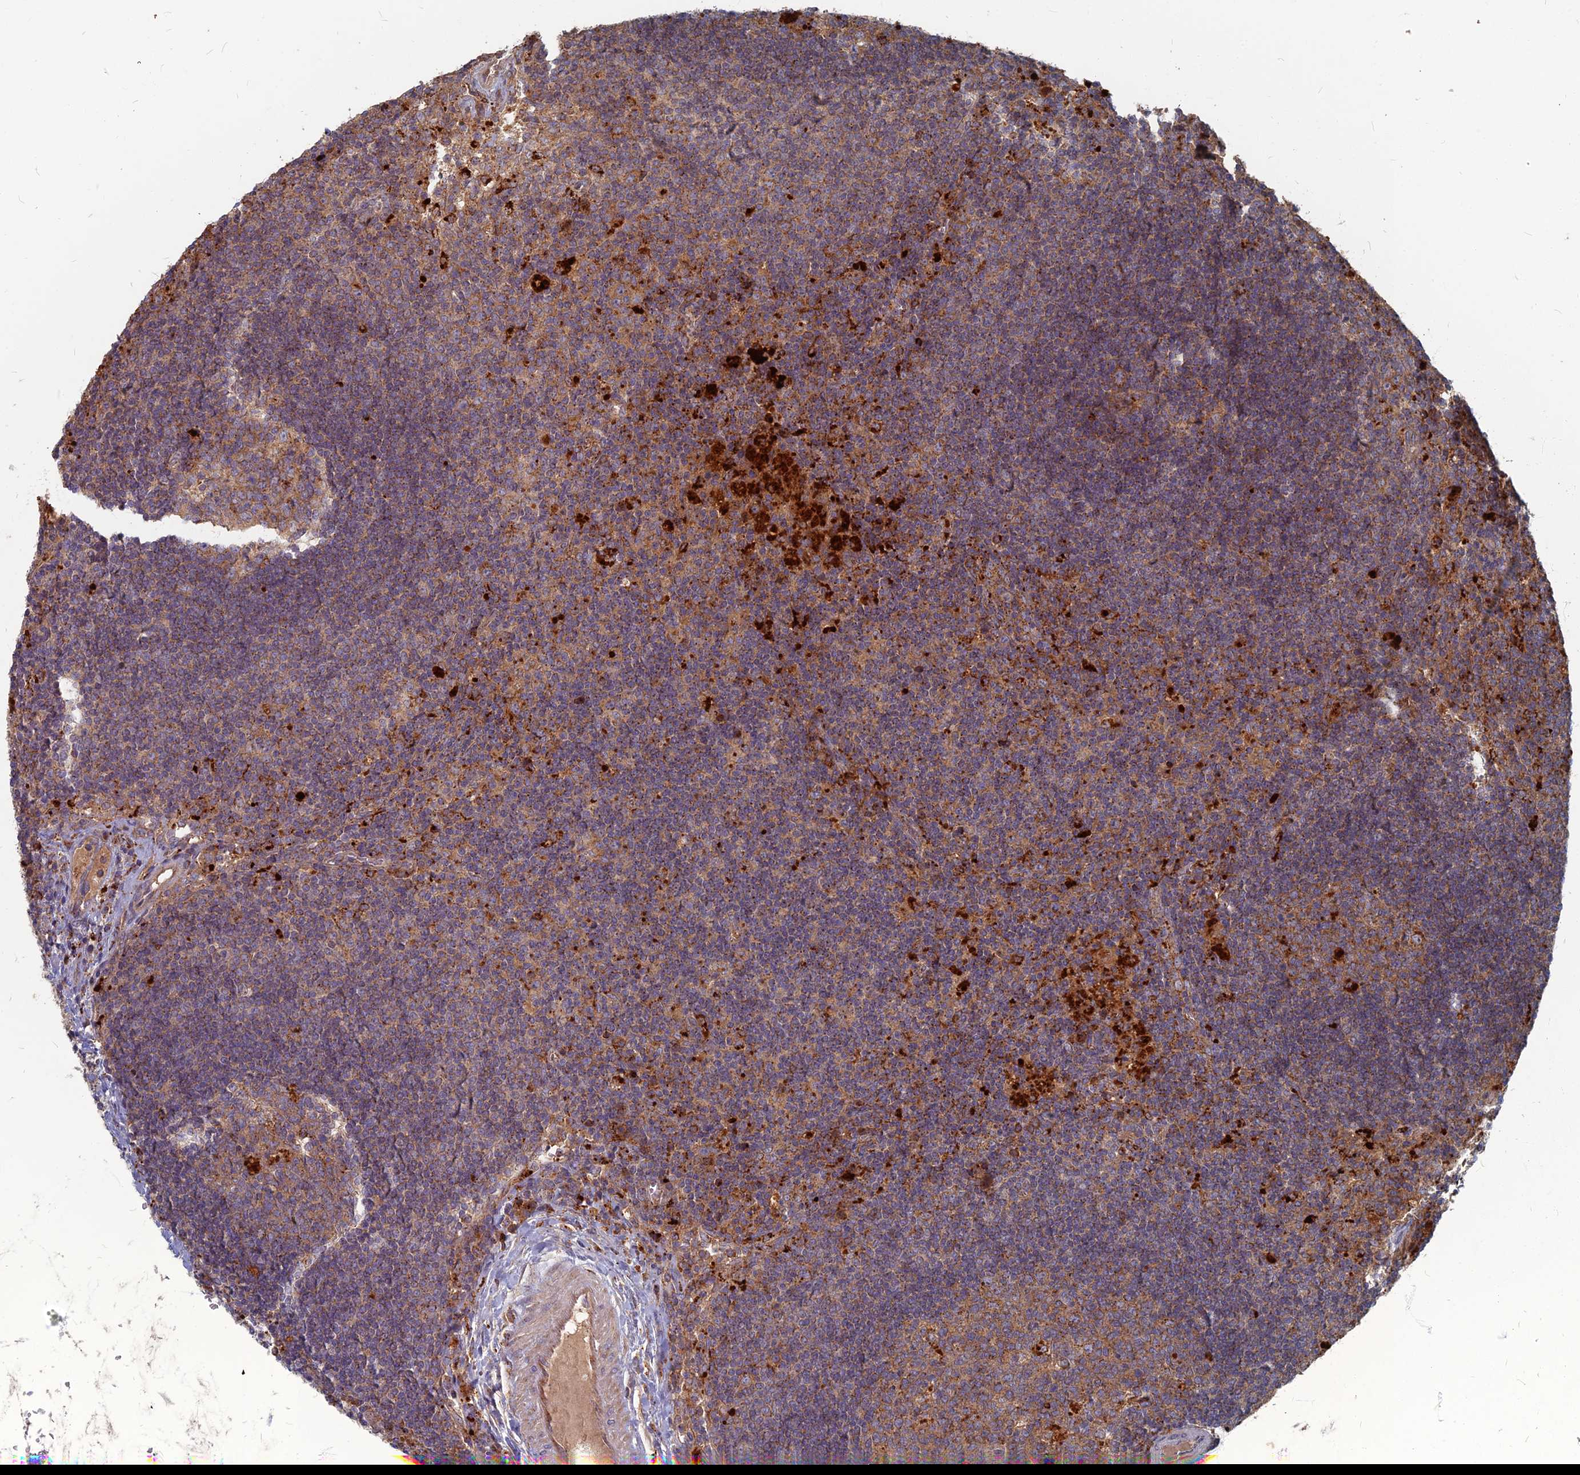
{"staining": {"intensity": "moderate", "quantity": ">75%", "location": "cytoplasmic/membranous"}, "tissue": "lymph node", "cell_type": "Germinal center cells", "image_type": "normal", "snomed": [{"axis": "morphology", "description": "Normal tissue, NOS"}, {"axis": "topography", "description": "Lymph node"}], "caption": "A high-resolution photomicrograph shows IHC staining of normal lymph node, which reveals moderate cytoplasmic/membranous staining in approximately >75% of germinal center cells. (DAB (3,3'-diaminobenzidine) IHC with brightfield microscopy, high magnification).", "gene": "PPCDC", "patient": {"sex": "male", "age": 58}}